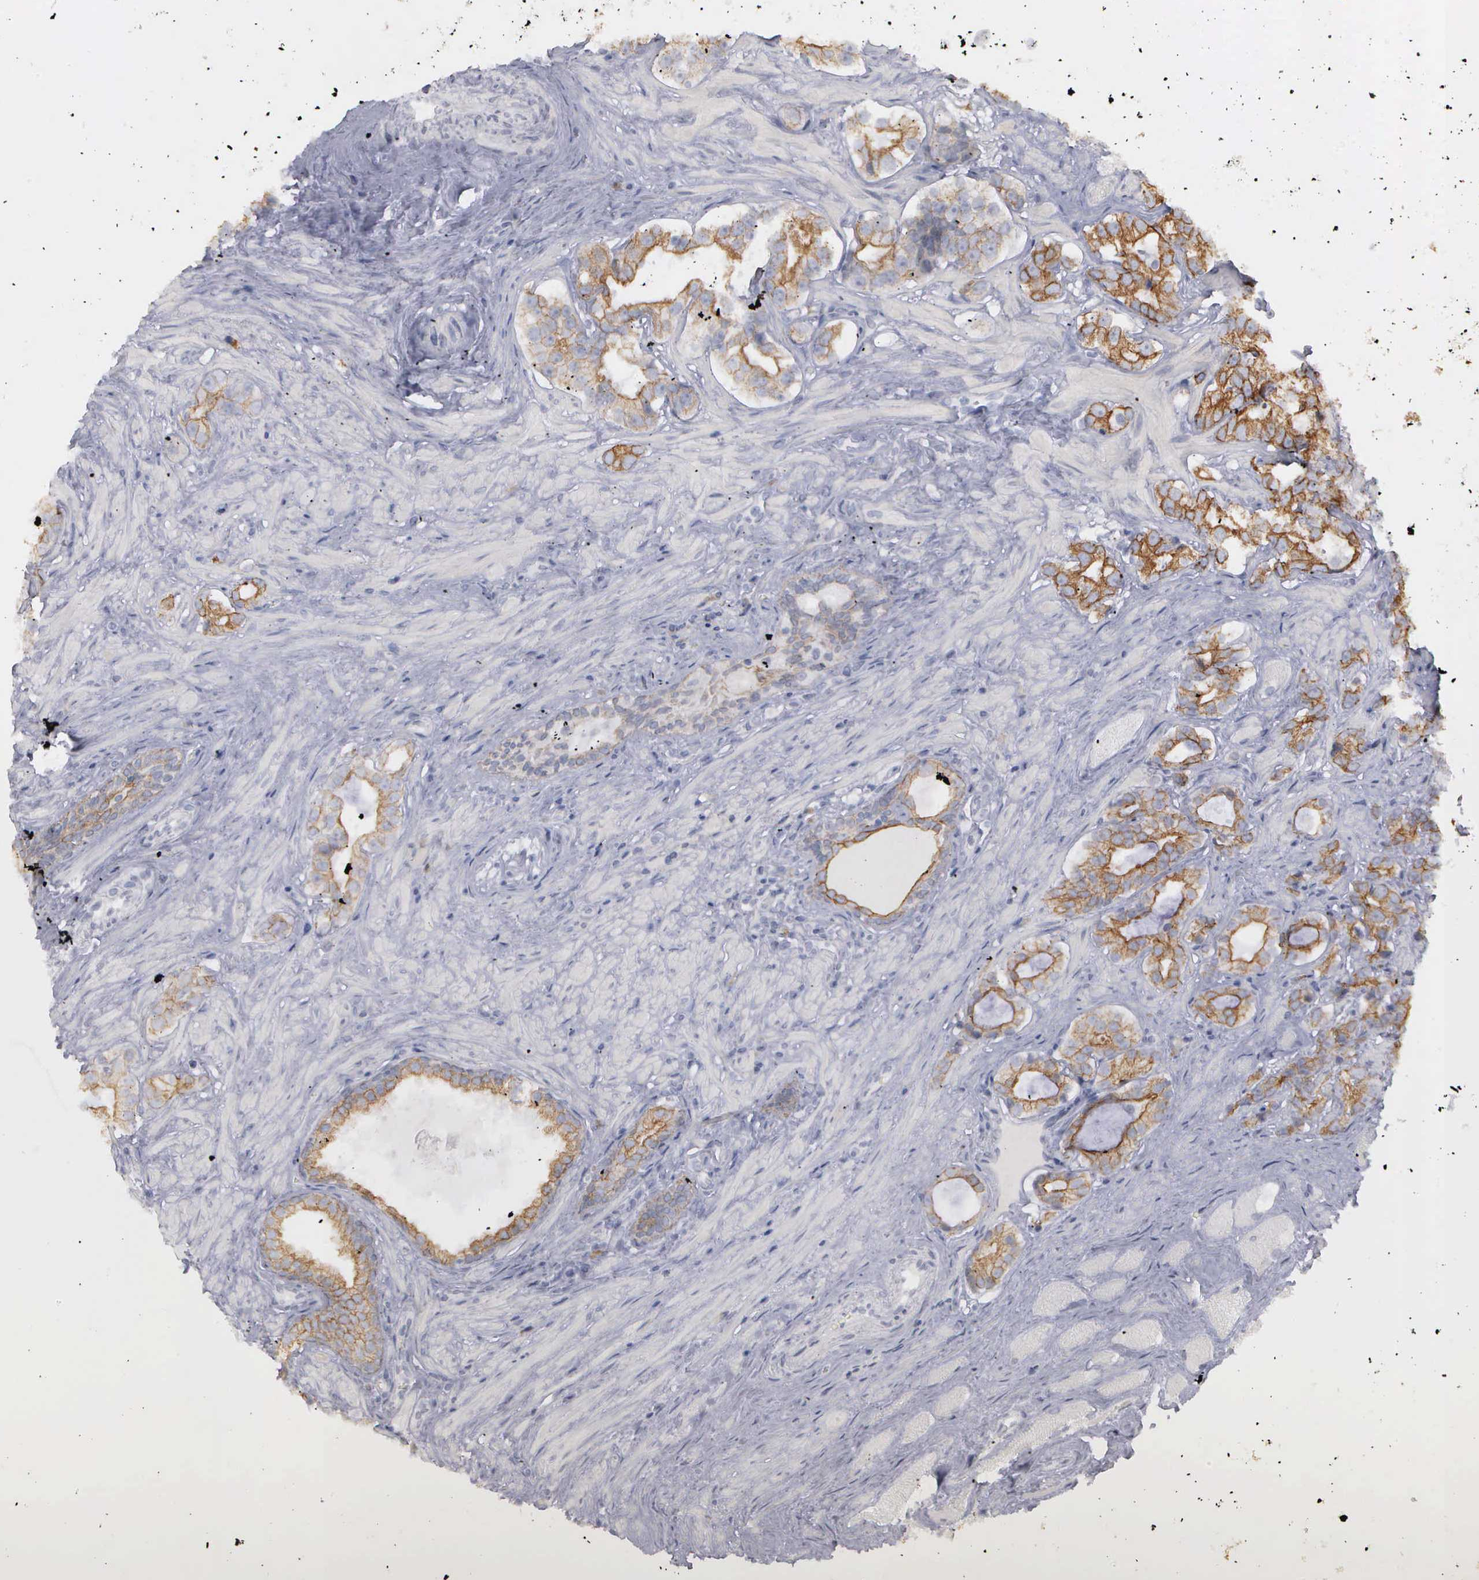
{"staining": {"intensity": "moderate", "quantity": ">75%", "location": "cytoplasmic/membranous"}, "tissue": "prostate cancer", "cell_type": "Tumor cells", "image_type": "cancer", "snomed": [{"axis": "morphology", "description": "Adenocarcinoma, Medium grade"}, {"axis": "topography", "description": "Prostate"}], "caption": "This is a micrograph of immunohistochemistry (IHC) staining of prostate cancer, which shows moderate staining in the cytoplasmic/membranous of tumor cells.", "gene": "WDR89", "patient": {"sex": "male", "age": 73}}